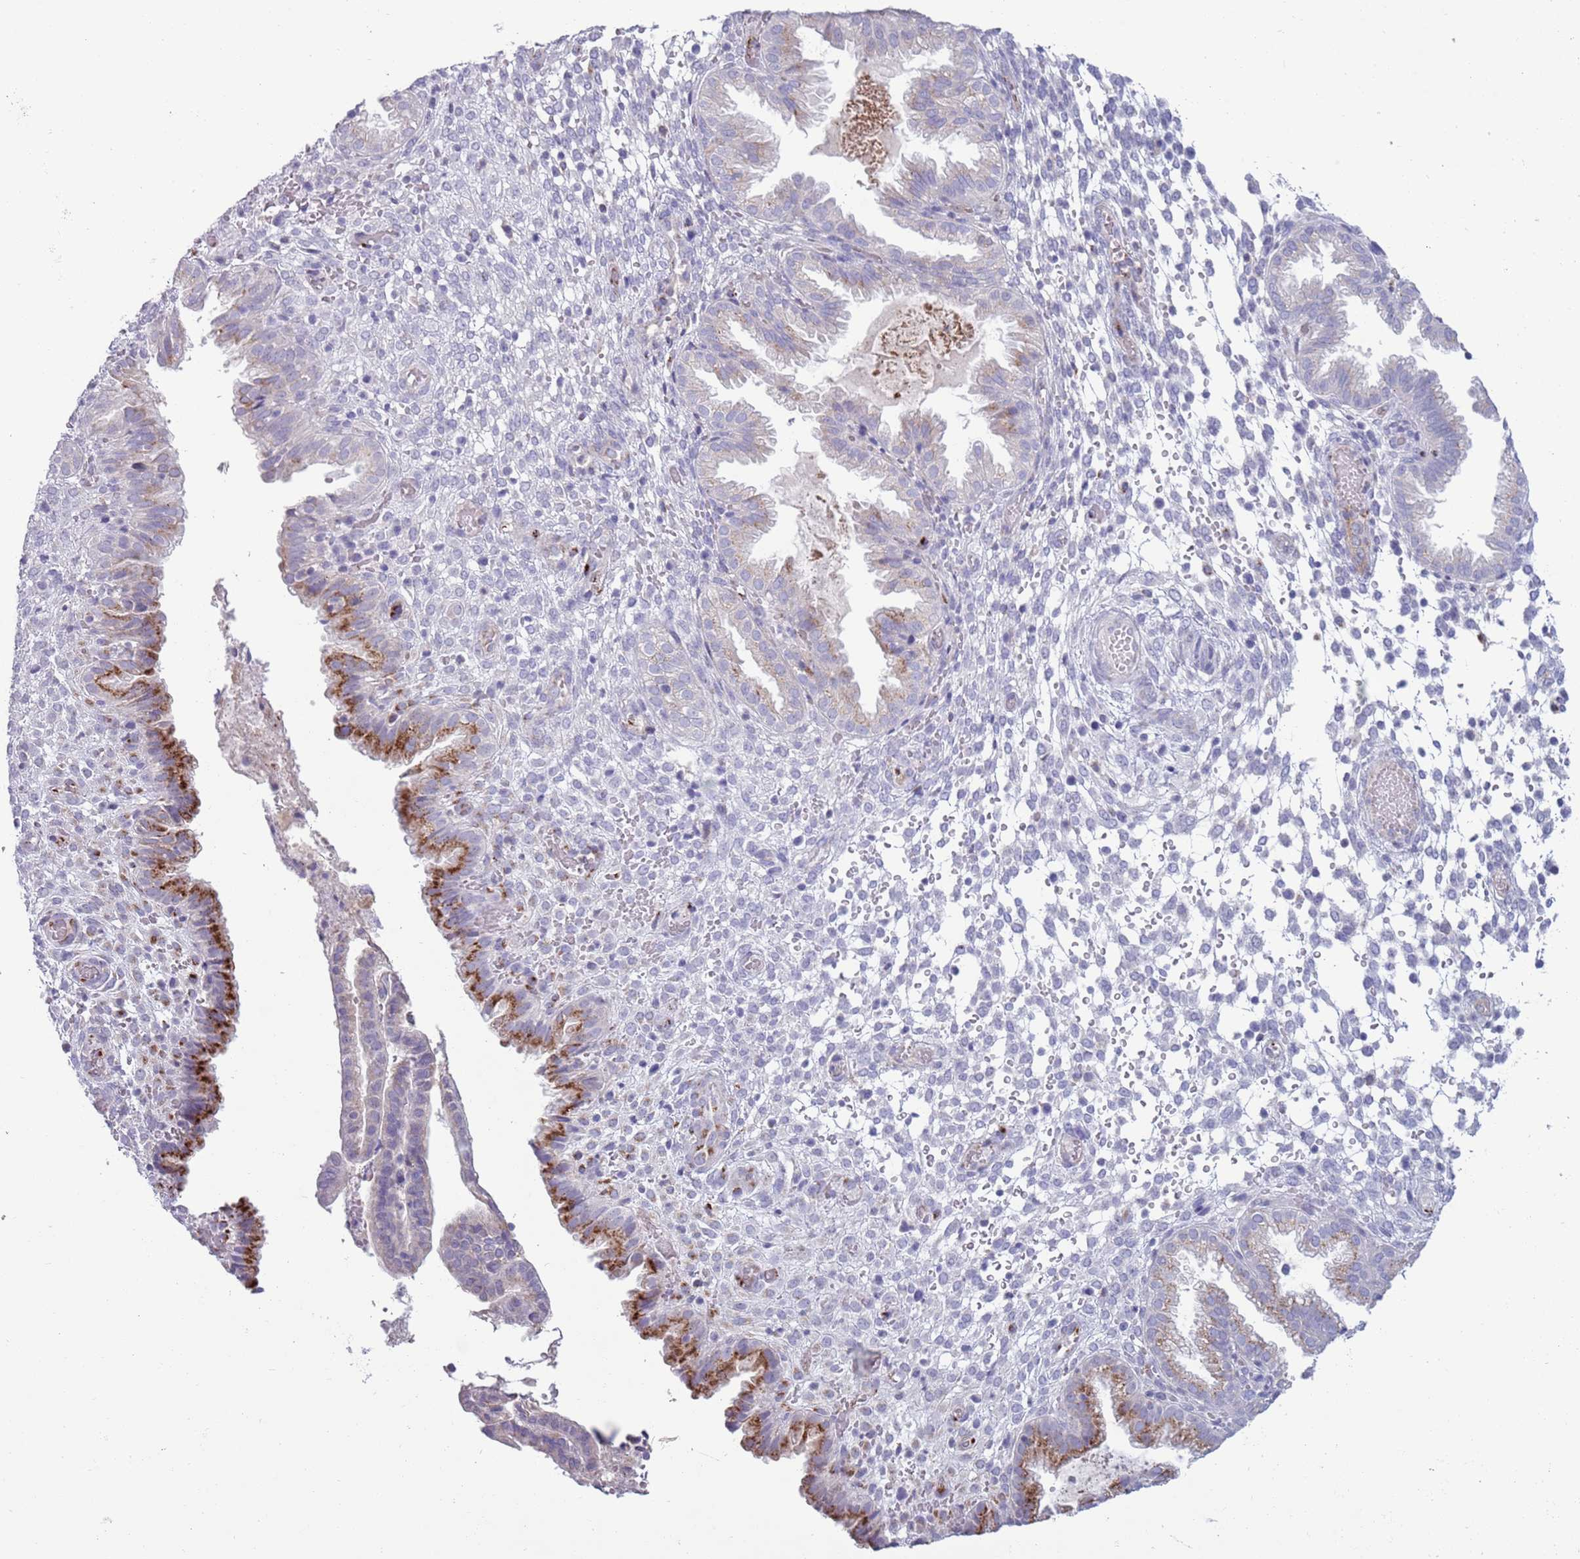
{"staining": {"intensity": "negative", "quantity": "none", "location": "none"}, "tissue": "endometrium", "cell_type": "Cells in endometrial stroma", "image_type": "normal", "snomed": [{"axis": "morphology", "description": "Normal tissue, NOS"}, {"axis": "topography", "description": "Endometrium"}], "caption": "Immunohistochemistry (IHC) histopathology image of unremarkable endometrium: endometrium stained with DAB (3,3'-diaminobenzidine) demonstrates no significant protein expression in cells in endometrial stroma. The staining is performed using DAB brown chromogen with nuclei counter-stained in using hematoxylin.", "gene": "ACSBG1", "patient": {"sex": "female", "age": 33}}